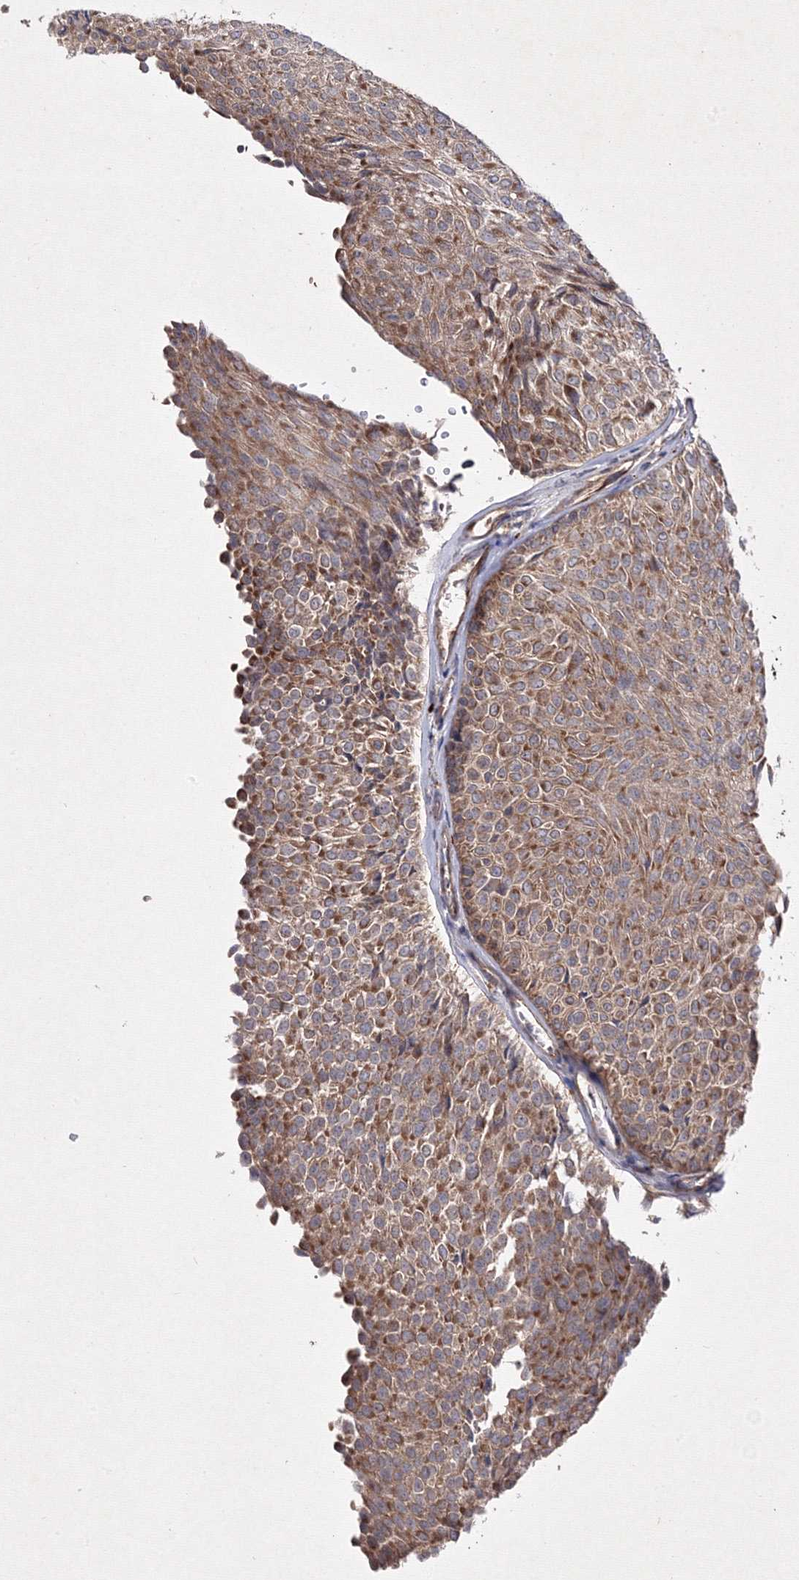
{"staining": {"intensity": "moderate", "quantity": ">75%", "location": "cytoplasmic/membranous"}, "tissue": "urothelial cancer", "cell_type": "Tumor cells", "image_type": "cancer", "snomed": [{"axis": "morphology", "description": "Urothelial carcinoma, Low grade"}, {"axis": "topography", "description": "Urinary bladder"}], "caption": "A histopathology image of human urothelial cancer stained for a protein reveals moderate cytoplasmic/membranous brown staining in tumor cells.", "gene": "GFM1", "patient": {"sex": "male", "age": 78}}